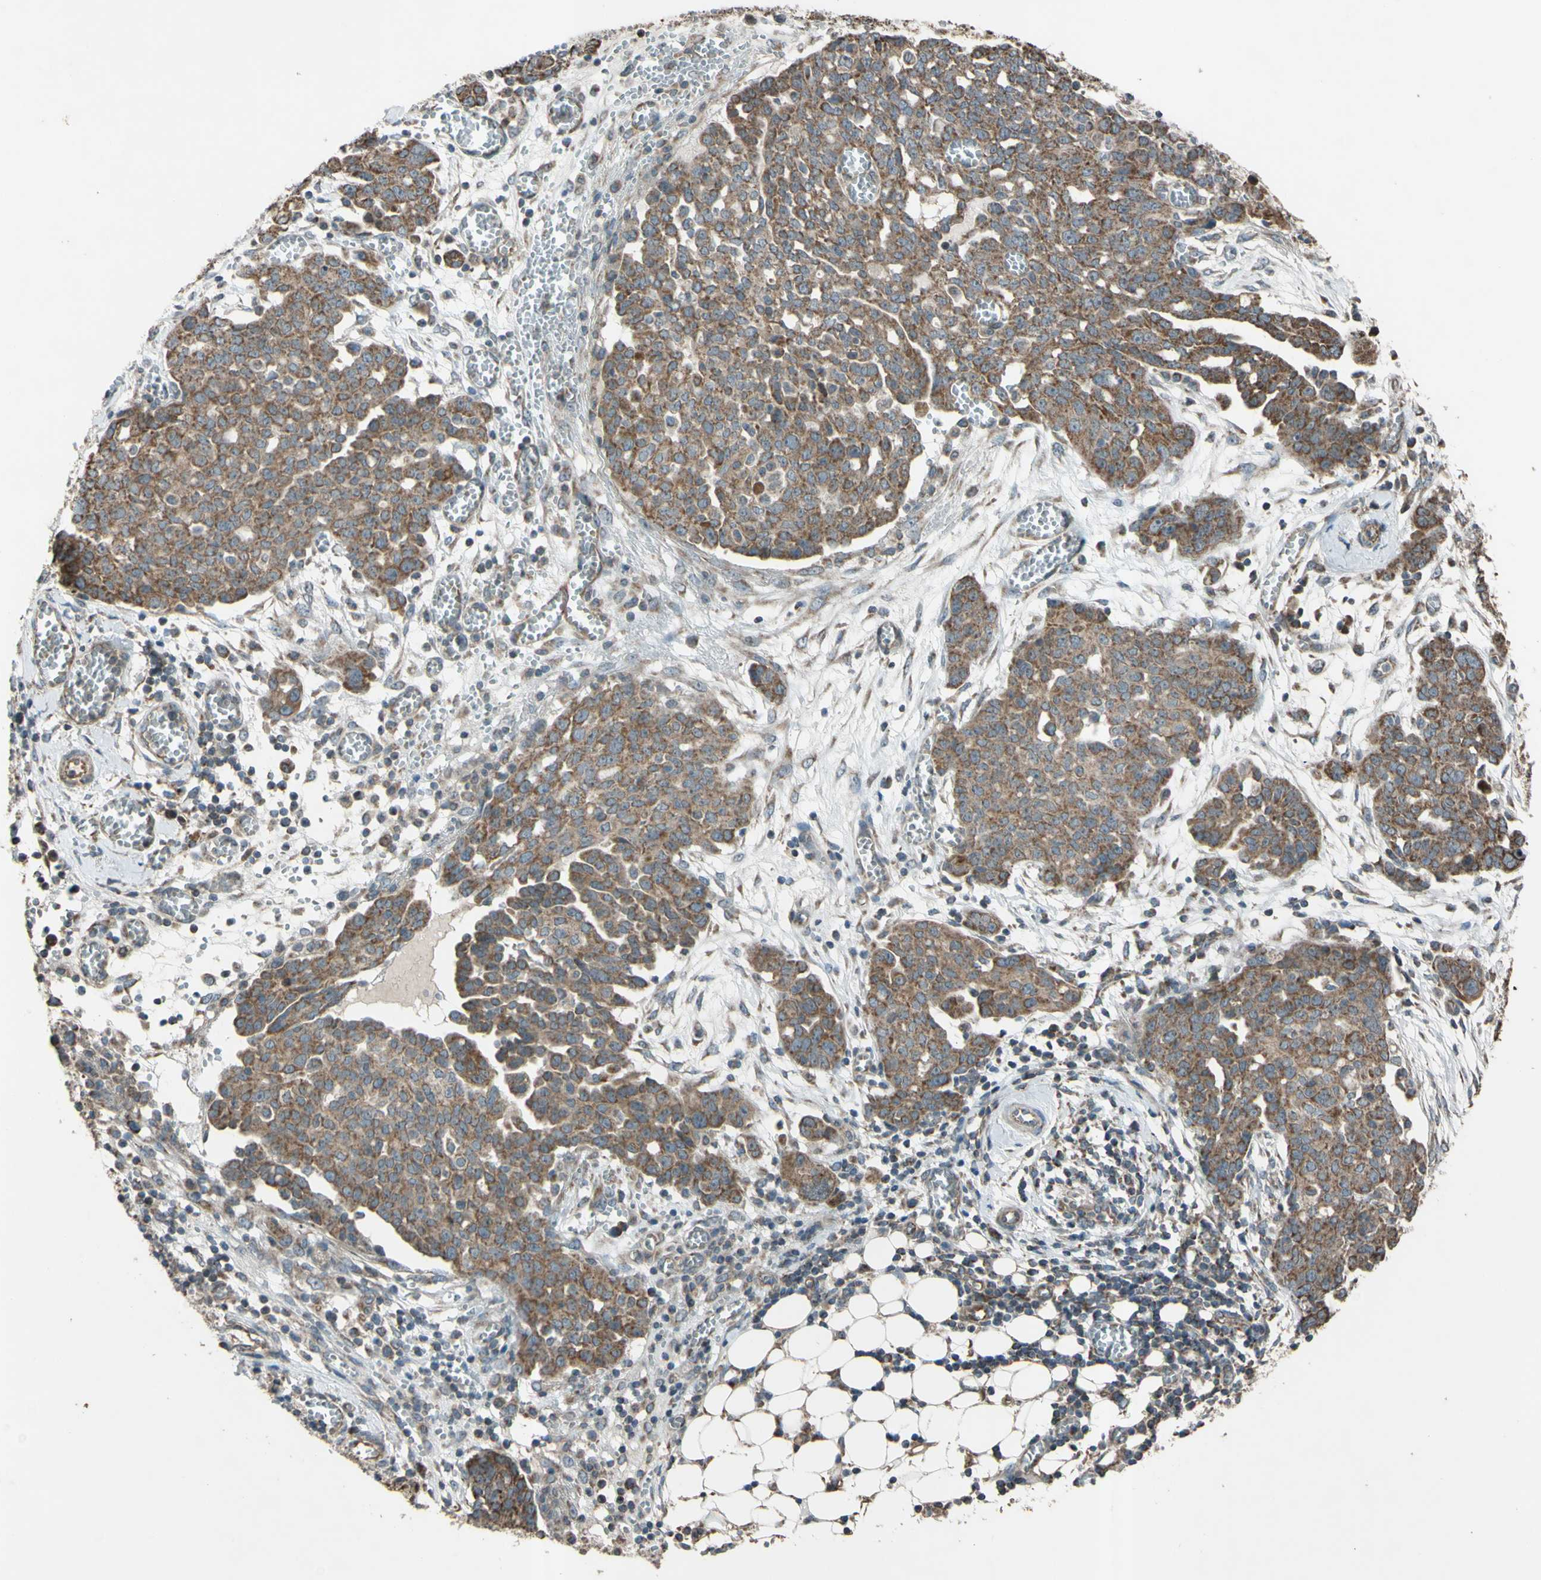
{"staining": {"intensity": "moderate", "quantity": ">75%", "location": "cytoplasmic/membranous"}, "tissue": "ovarian cancer", "cell_type": "Tumor cells", "image_type": "cancer", "snomed": [{"axis": "morphology", "description": "Cystadenocarcinoma, serous, NOS"}, {"axis": "topography", "description": "Soft tissue"}, {"axis": "topography", "description": "Ovary"}], "caption": "This is an image of immunohistochemistry (IHC) staining of ovarian cancer (serous cystadenocarcinoma), which shows moderate expression in the cytoplasmic/membranous of tumor cells.", "gene": "ACOT8", "patient": {"sex": "female", "age": 57}}